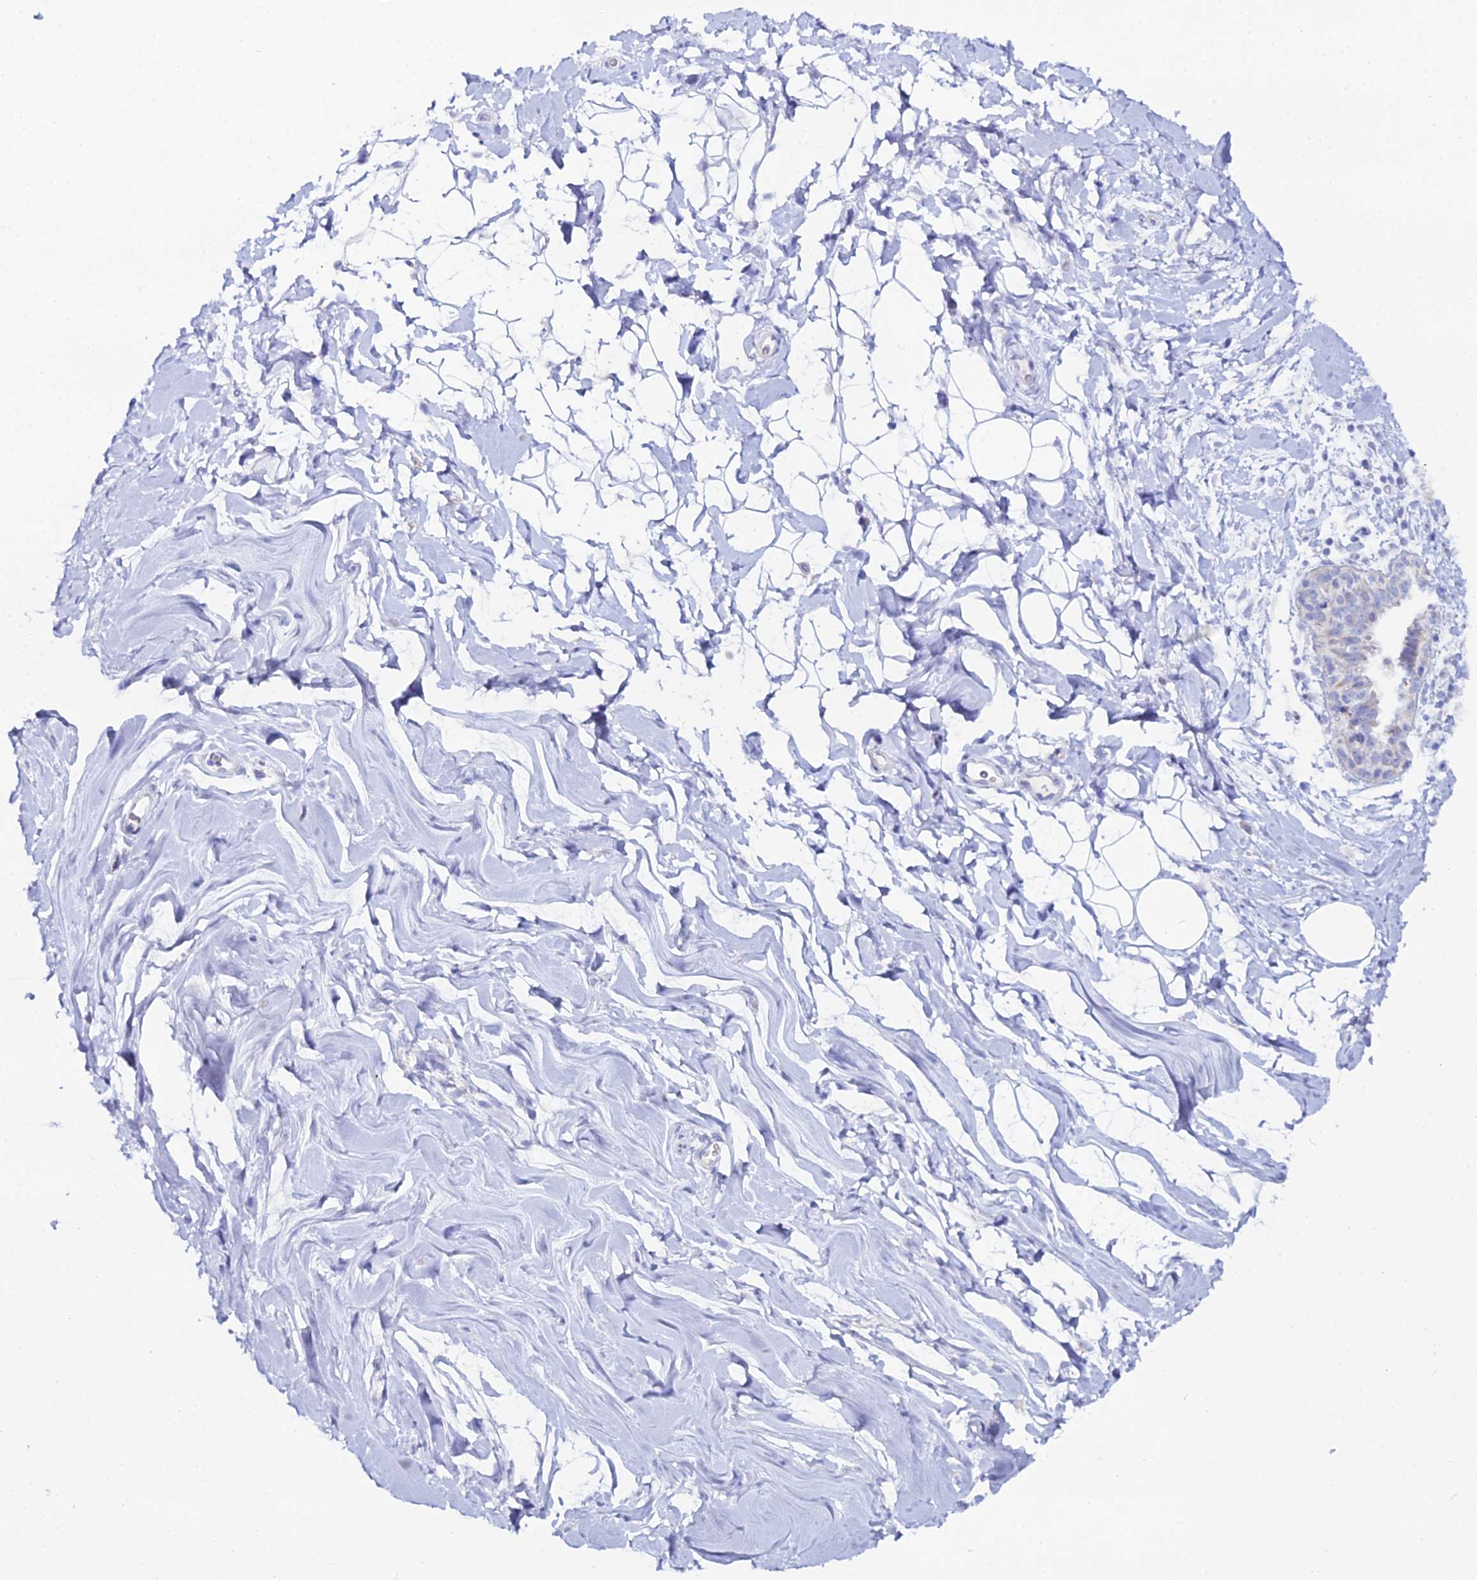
{"staining": {"intensity": "negative", "quantity": "none", "location": "none"}, "tissue": "adipose tissue", "cell_type": "Adipocytes", "image_type": "normal", "snomed": [{"axis": "morphology", "description": "Normal tissue, NOS"}, {"axis": "topography", "description": "Breast"}], "caption": "Immunohistochemistry of benign adipose tissue exhibits no staining in adipocytes.", "gene": "DHX34", "patient": {"sex": "female", "age": 26}}